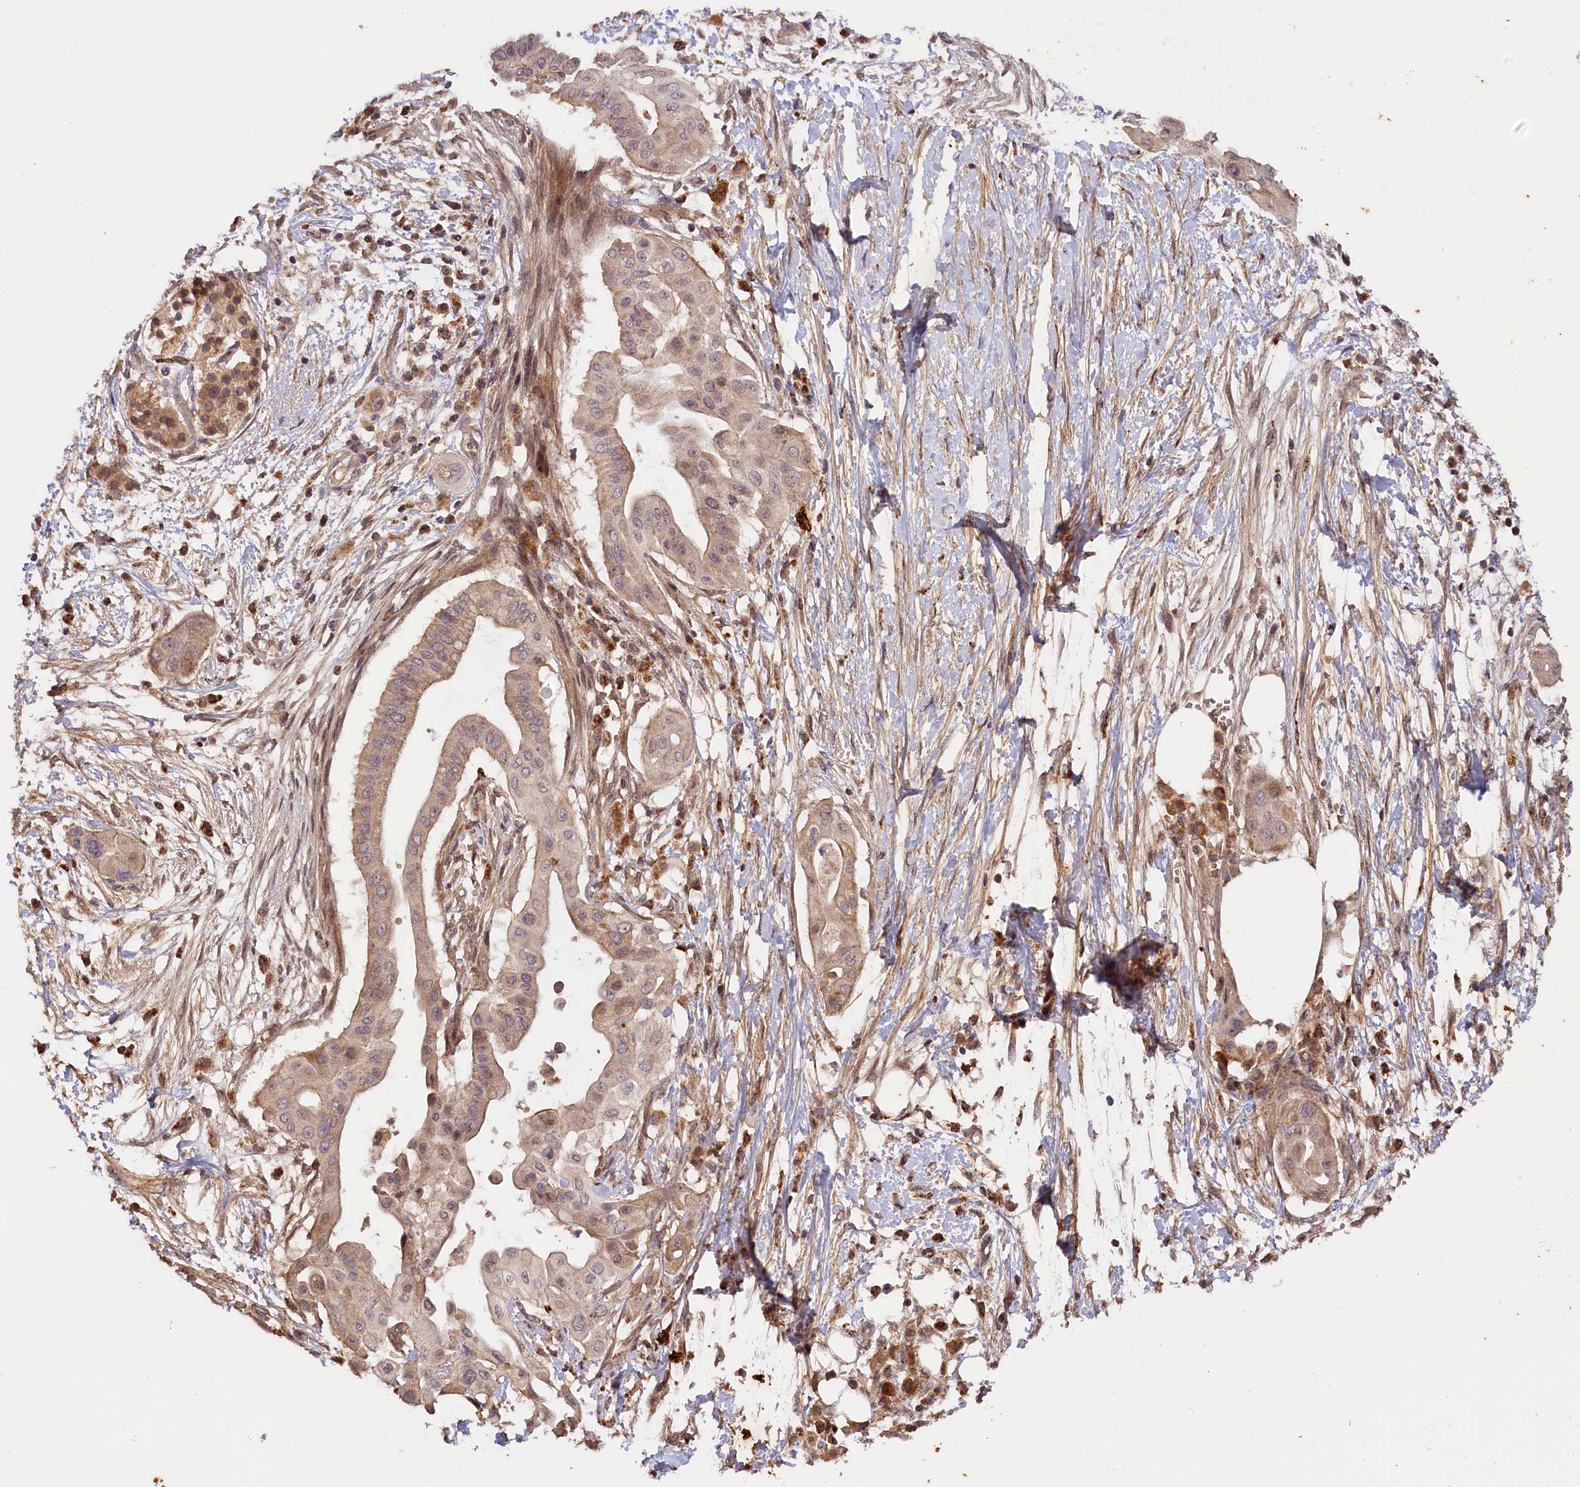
{"staining": {"intensity": "moderate", "quantity": "25%-75%", "location": "cytoplasmic/membranous"}, "tissue": "pancreatic cancer", "cell_type": "Tumor cells", "image_type": "cancer", "snomed": [{"axis": "morphology", "description": "Adenocarcinoma, NOS"}, {"axis": "topography", "description": "Pancreas"}], "caption": "A histopathology image showing moderate cytoplasmic/membranous expression in approximately 25%-75% of tumor cells in pancreatic cancer, as visualized by brown immunohistochemical staining.", "gene": "ZNF480", "patient": {"sex": "male", "age": 68}}